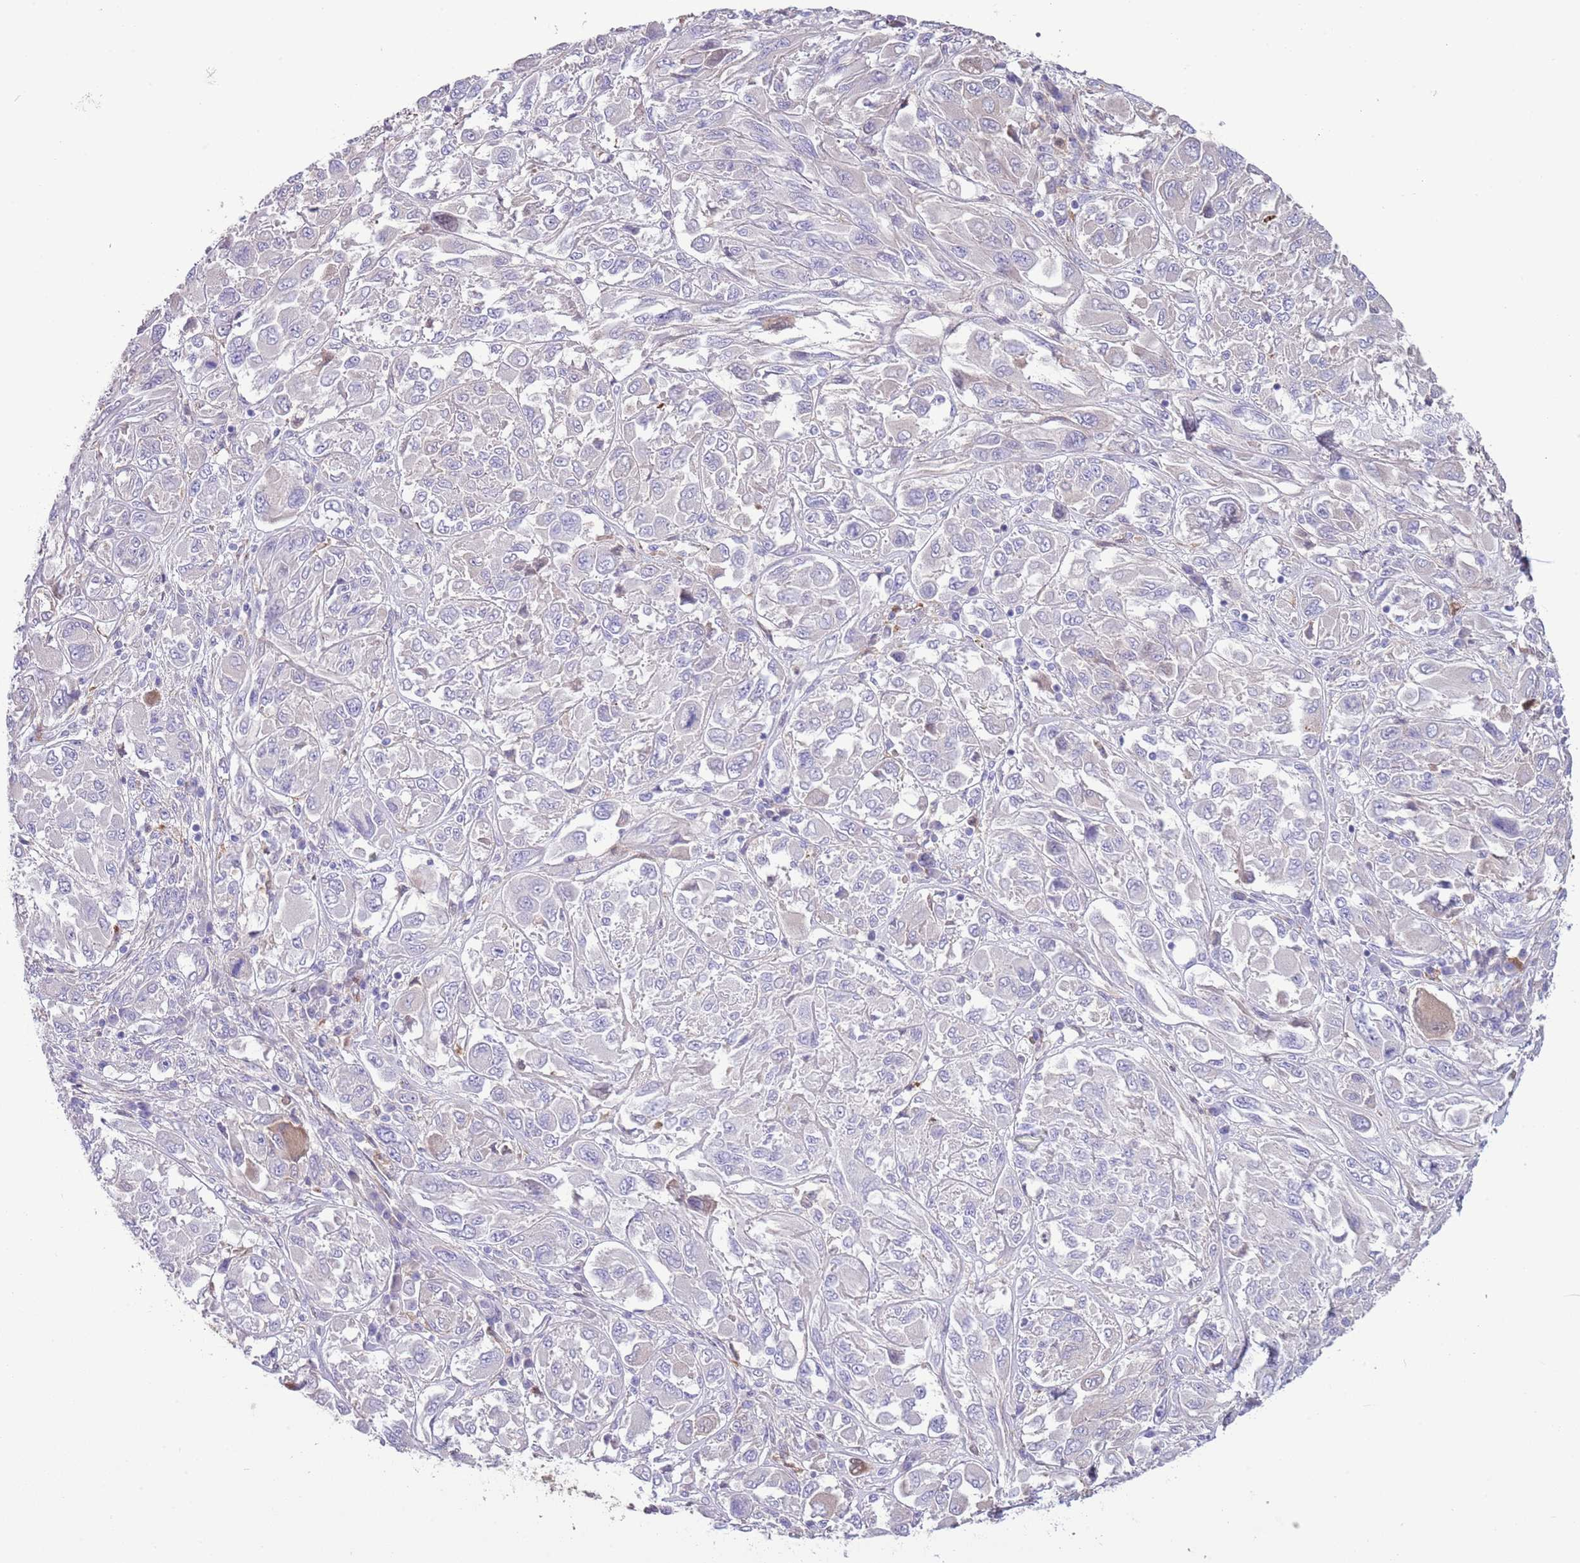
{"staining": {"intensity": "negative", "quantity": "none", "location": "none"}, "tissue": "melanoma", "cell_type": "Tumor cells", "image_type": "cancer", "snomed": [{"axis": "morphology", "description": "Malignant melanoma, NOS"}, {"axis": "topography", "description": "Skin"}], "caption": "Histopathology image shows no protein positivity in tumor cells of melanoma tissue.", "gene": "ABHD17C", "patient": {"sex": "female", "age": 91}}